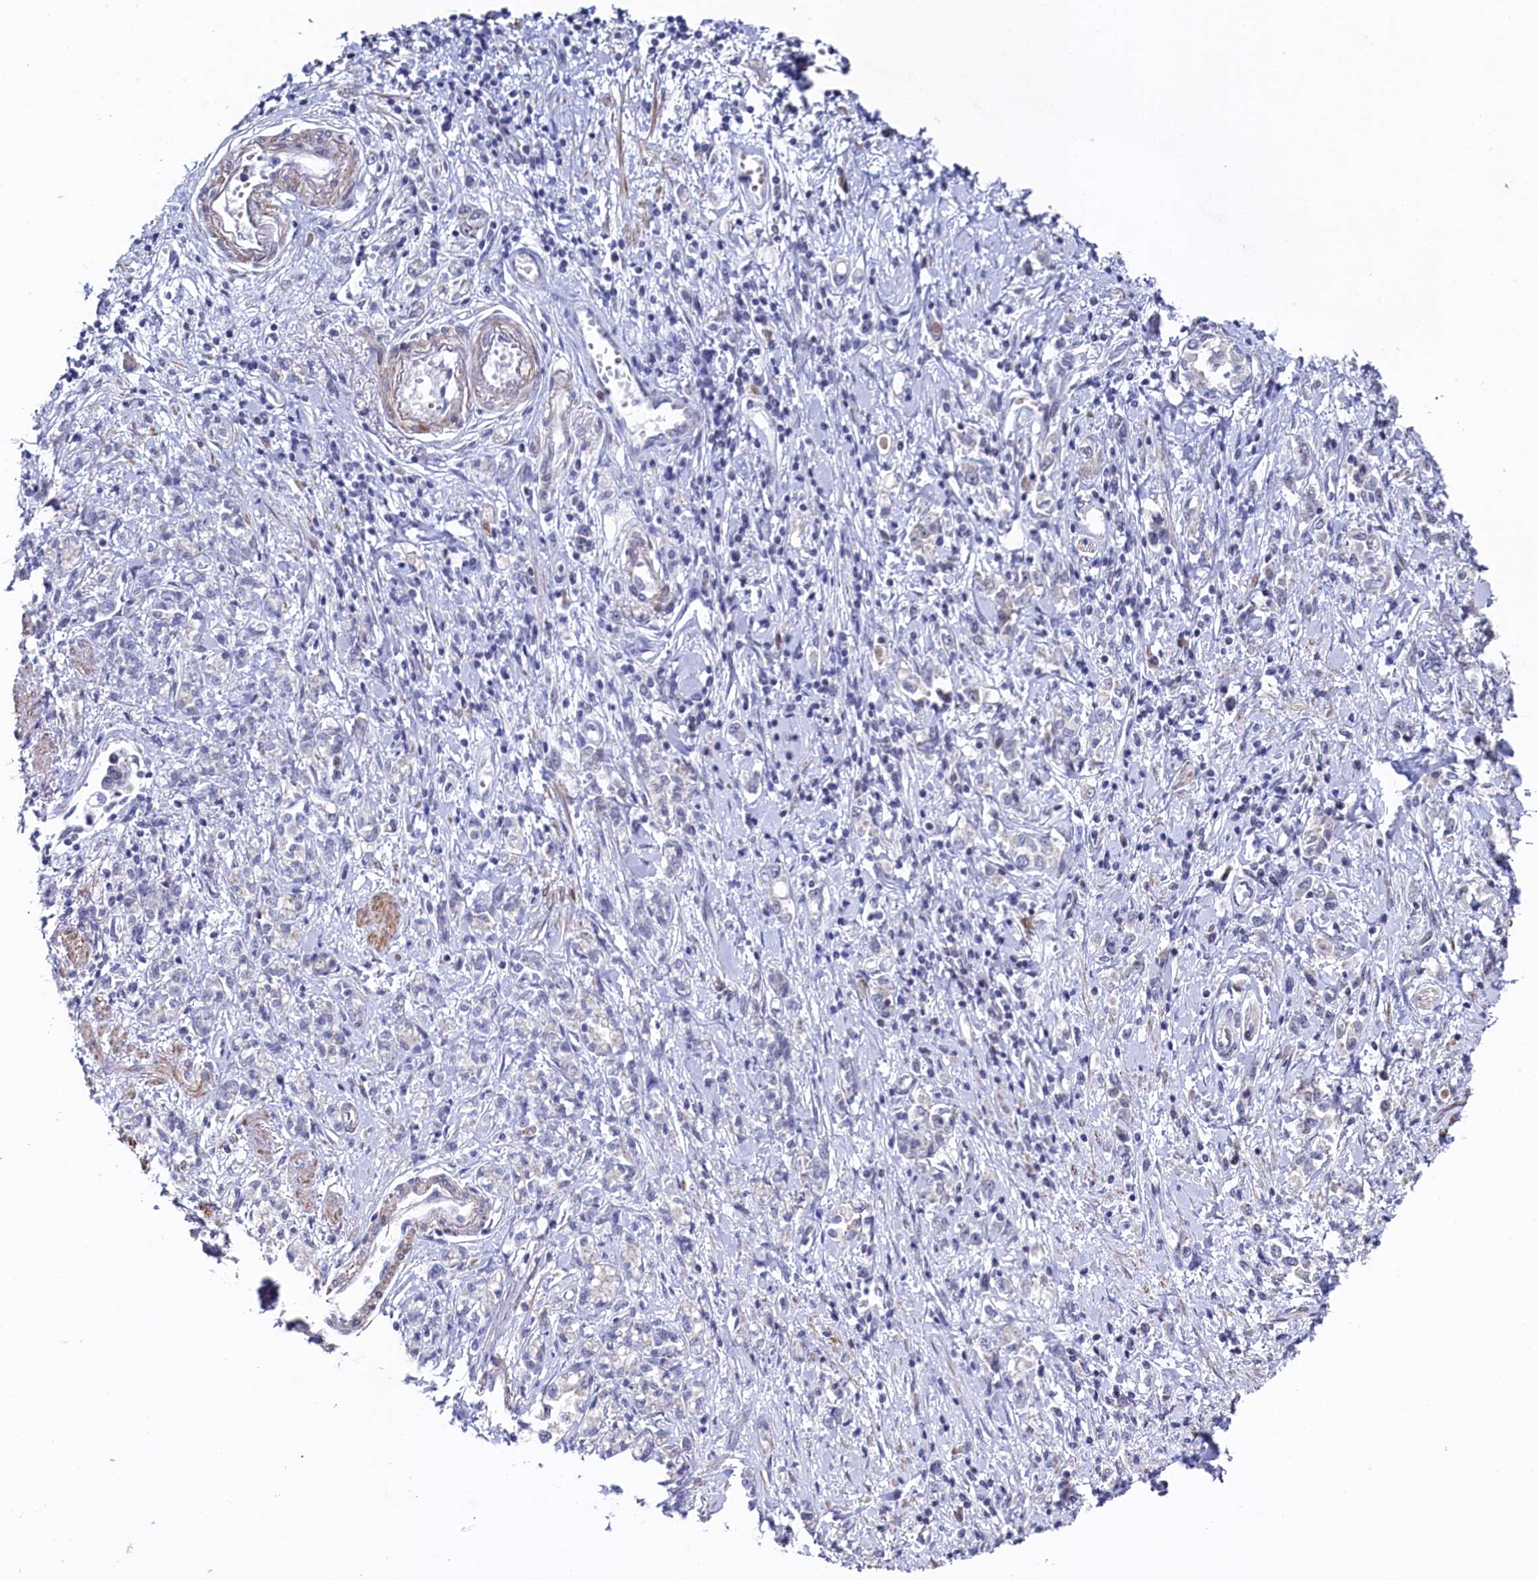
{"staining": {"intensity": "negative", "quantity": "none", "location": "none"}, "tissue": "stomach cancer", "cell_type": "Tumor cells", "image_type": "cancer", "snomed": [{"axis": "morphology", "description": "Adenocarcinoma, NOS"}, {"axis": "topography", "description": "Stomach"}], "caption": "There is no significant expression in tumor cells of stomach cancer.", "gene": "TIGD4", "patient": {"sex": "female", "age": 76}}